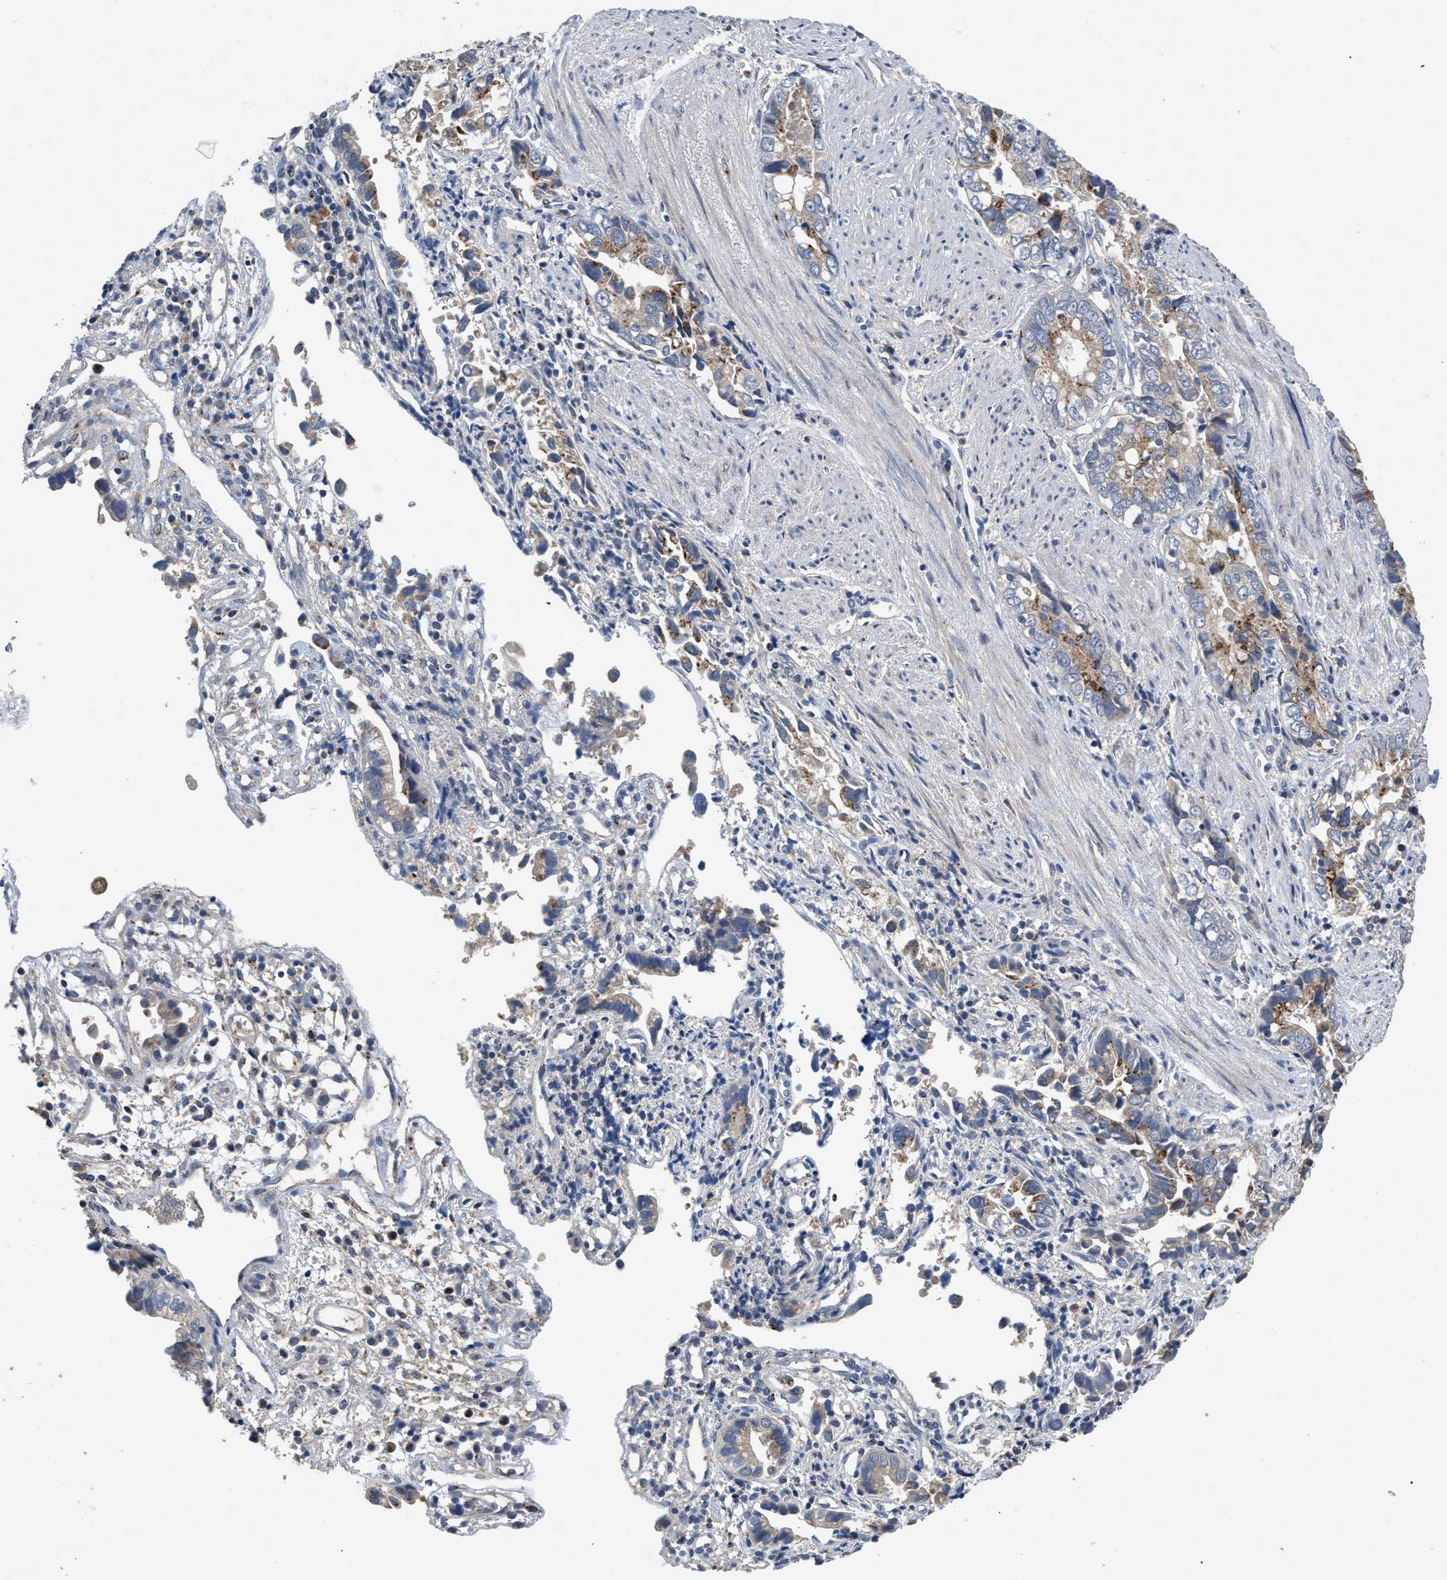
{"staining": {"intensity": "moderate", "quantity": "<25%", "location": "cytoplasmic/membranous"}, "tissue": "liver cancer", "cell_type": "Tumor cells", "image_type": "cancer", "snomed": [{"axis": "morphology", "description": "Cholangiocarcinoma"}, {"axis": "topography", "description": "Liver"}], "caption": "A brown stain labels moderate cytoplasmic/membranous staining of a protein in liver cancer (cholangiocarcinoma) tumor cells.", "gene": "SIK2", "patient": {"sex": "female", "age": 79}}